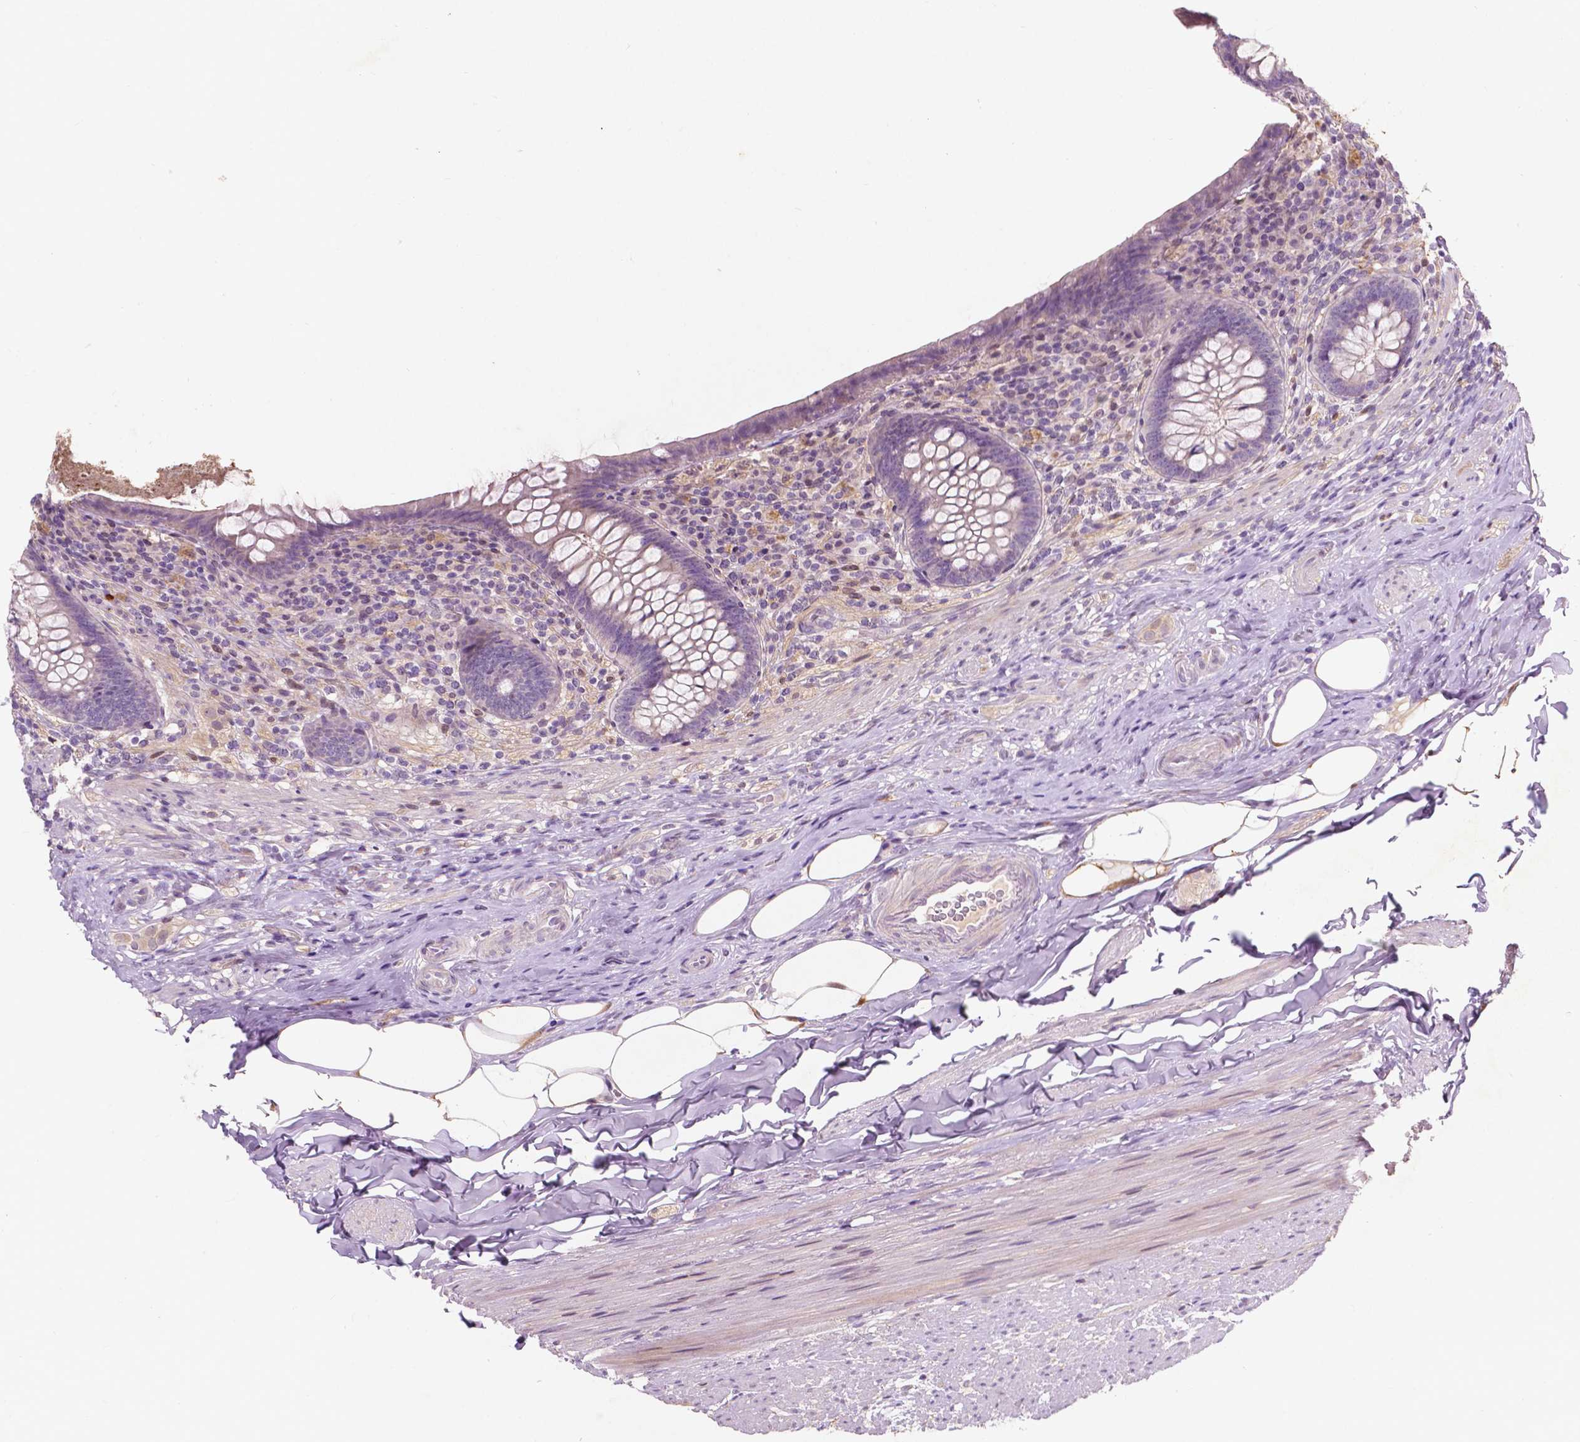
{"staining": {"intensity": "negative", "quantity": "none", "location": "none"}, "tissue": "appendix", "cell_type": "Glandular cells", "image_type": "normal", "snomed": [{"axis": "morphology", "description": "Normal tissue, NOS"}, {"axis": "topography", "description": "Appendix"}], "caption": "Immunohistochemical staining of unremarkable human appendix shows no significant staining in glandular cells. The staining is performed using DAB brown chromogen with nuclei counter-stained in using hematoxylin.", "gene": "GPR37", "patient": {"sex": "male", "age": 47}}